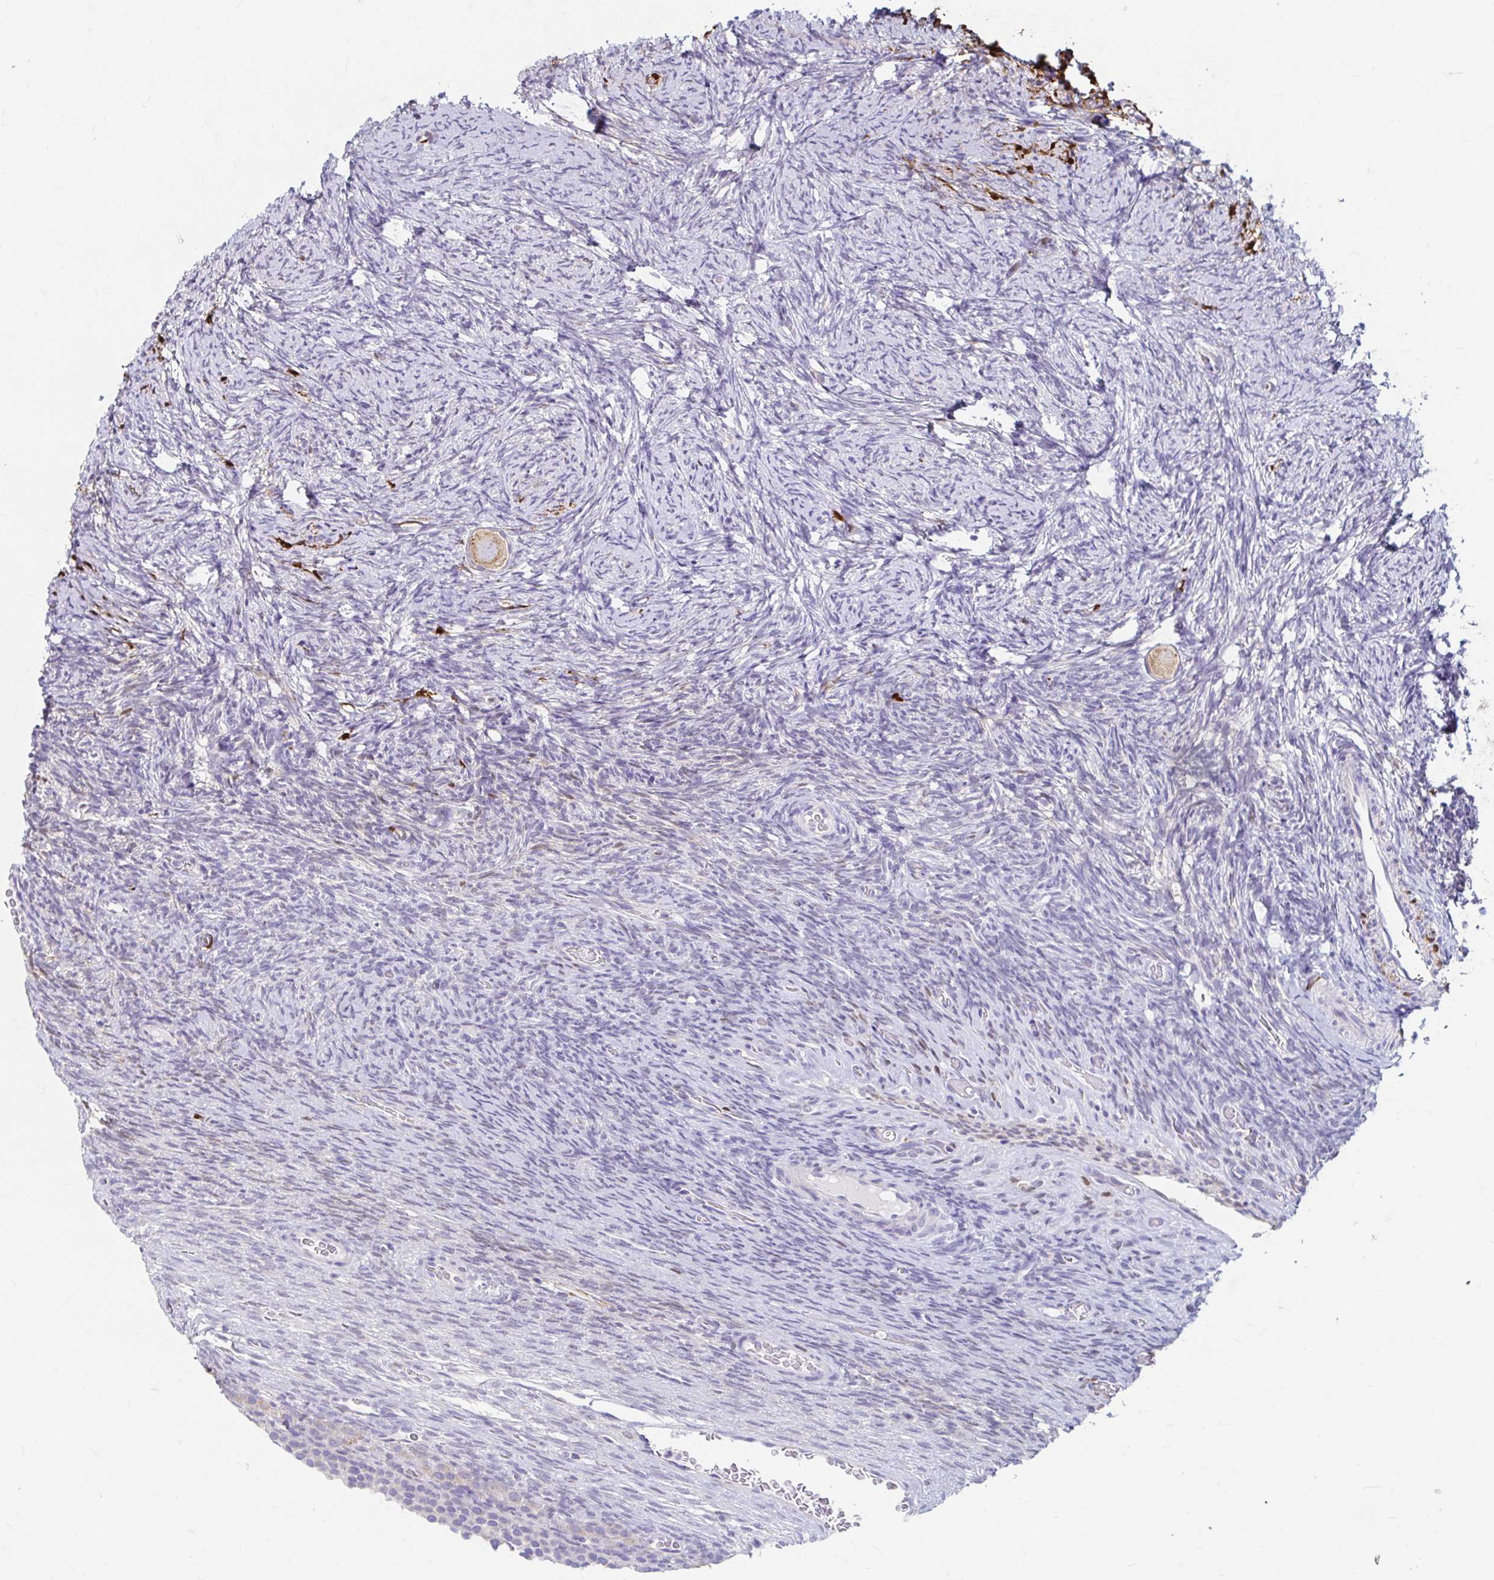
{"staining": {"intensity": "weak", "quantity": ">75%", "location": "cytoplasmic/membranous"}, "tissue": "ovary", "cell_type": "Follicle cells", "image_type": "normal", "snomed": [{"axis": "morphology", "description": "Normal tissue, NOS"}, {"axis": "topography", "description": "Ovary"}], "caption": "Follicle cells reveal low levels of weak cytoplasmic/membranous positivity in about >75% of cells in unremarkable ovary. (DAB = brown stain, brightfield microscopy at high magnification).", "gene": "ADH1A", "patient": {"sex": "female", "age": 34}}